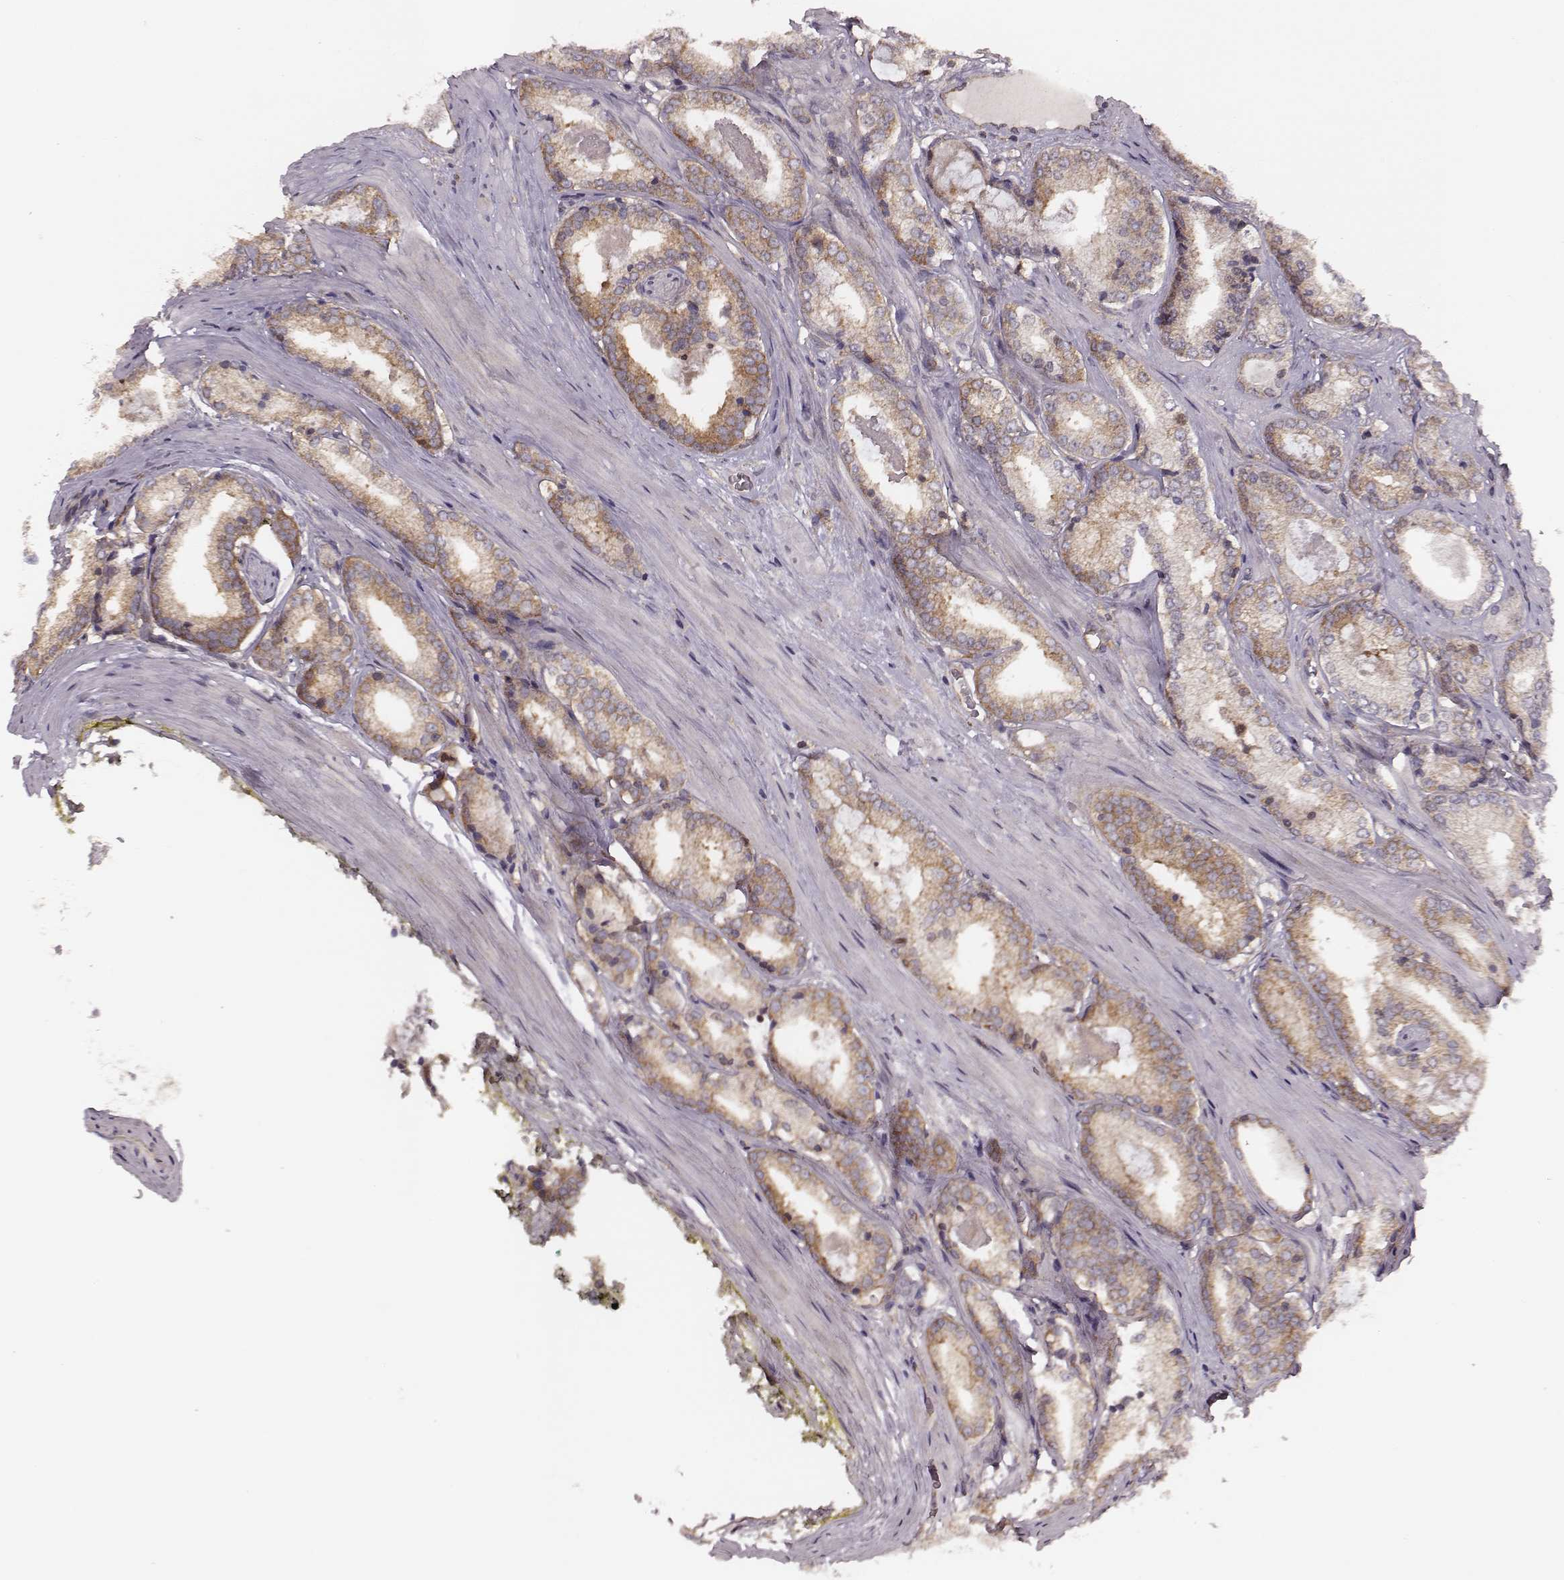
{"staining": {"intensity": "moderate", "quantity": "25%-75%", "location": "cytoplasmic/membranous"}, "tissue": "prostate cancer", "cell_type": "Tumor cells", "image_type": "cancer", "snomed": [{"axis": "morphology", "description": "Adenocarcinoma, Low grade"}, {"axis": "topography", "description": "Prostate"}], "caption": "This photomicrograph exhibits prostate cancer stained with IHC to label a protein in brown. The cytoplasmic/membranous of tumor cells show moderate positivity for the protein. Nuclei are counter-stained blue.", "gene": "VPS26A", "patient": {"sex": "male", "age": 56}}